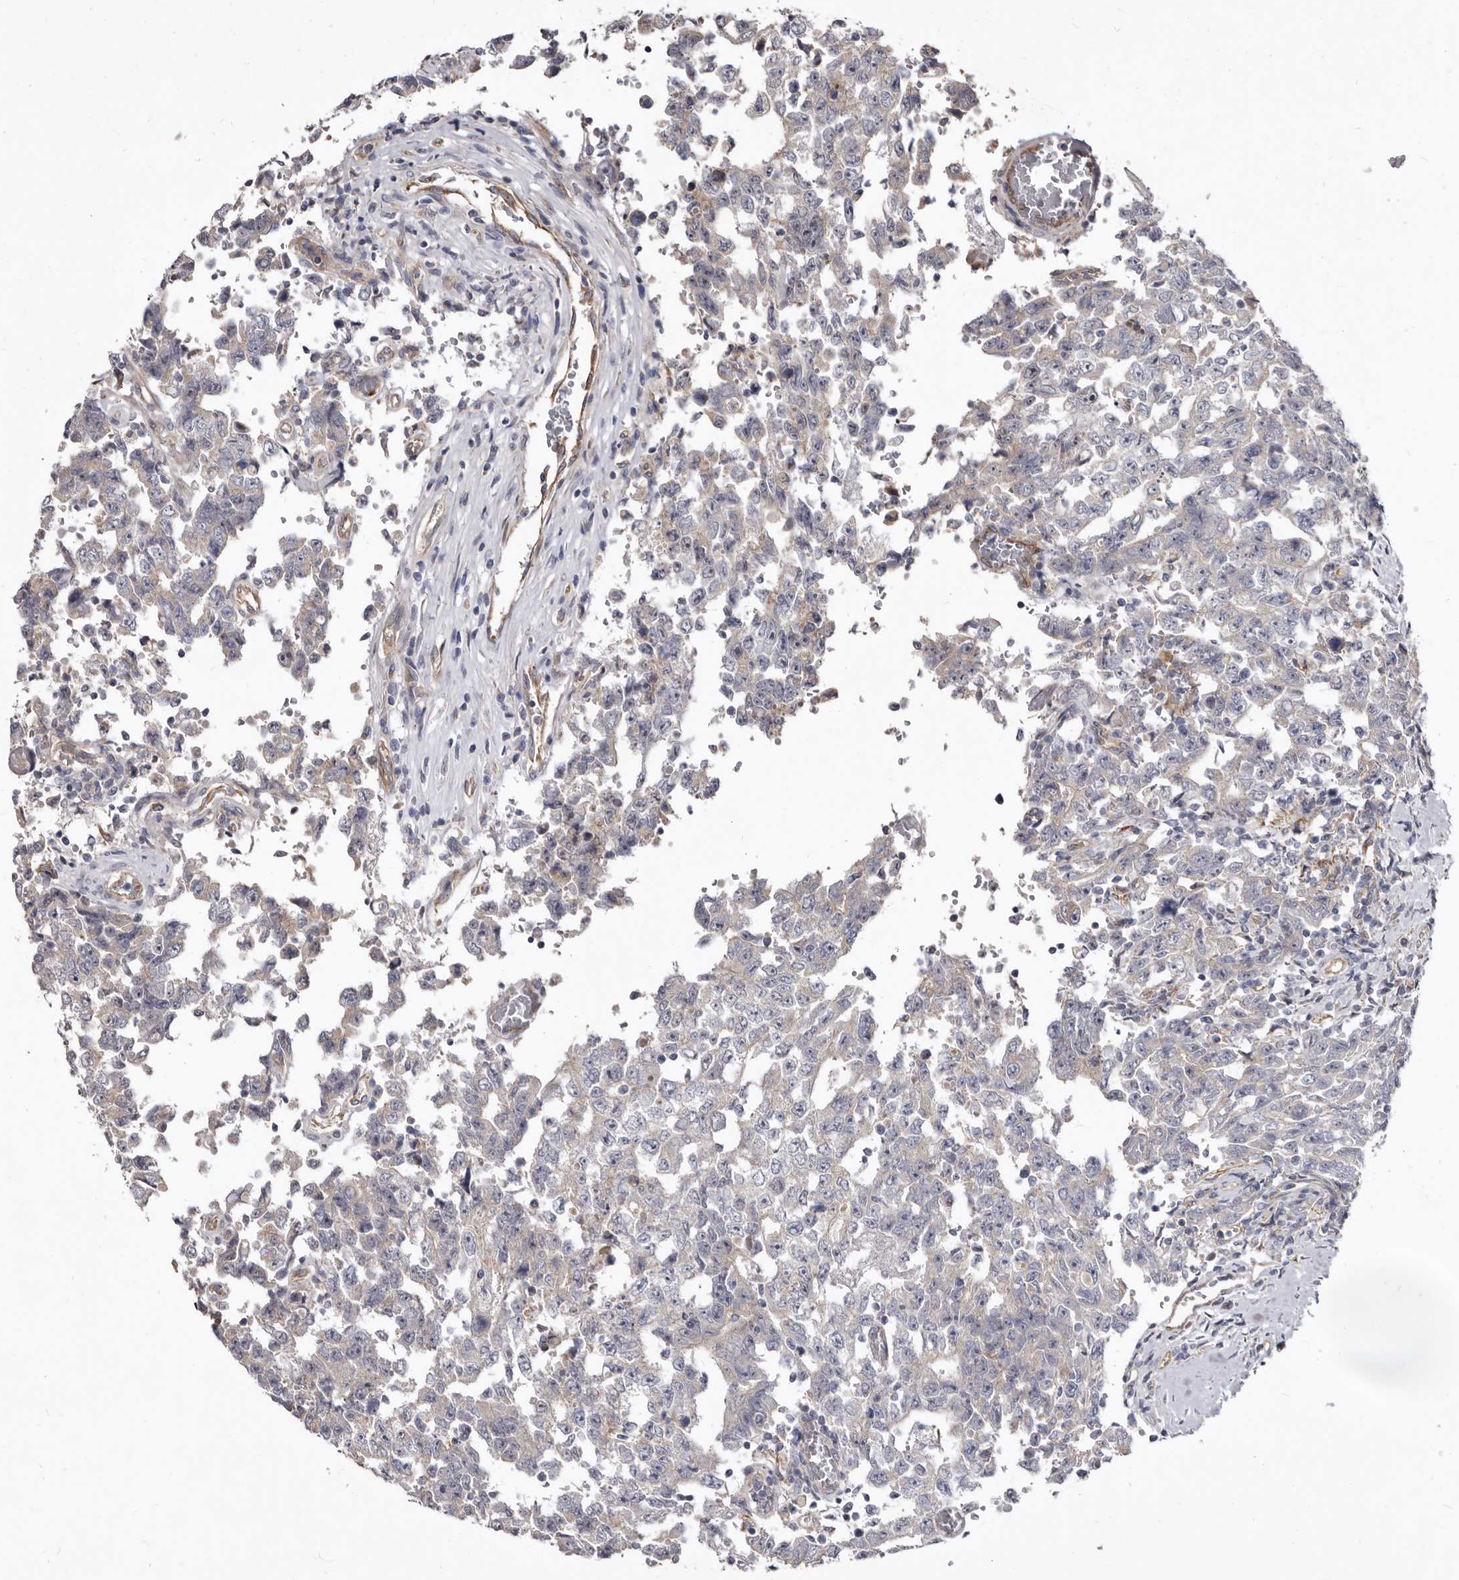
{"staining": {"intensity": "weak", "quantity": "25%-75%", "location": "cytoplasmic/membranous"}, "tissue": "testis cancer", "cell_type": "Tumor cells", "image_type": "cancer", "snomed": [{"axis": "morphology", "description": "Carcinoma, Embryonal, NOS"}, {"axis": "topography", "description": "Testis"}], "caption": "Weak cytoplasmic/membranous expression for a protein is seen in about 25%-75% of tumor cells of testis embryonal carcinoma using IHC.", "gene": "FMO2", "patient": {"sex": "male", "age": 26}}